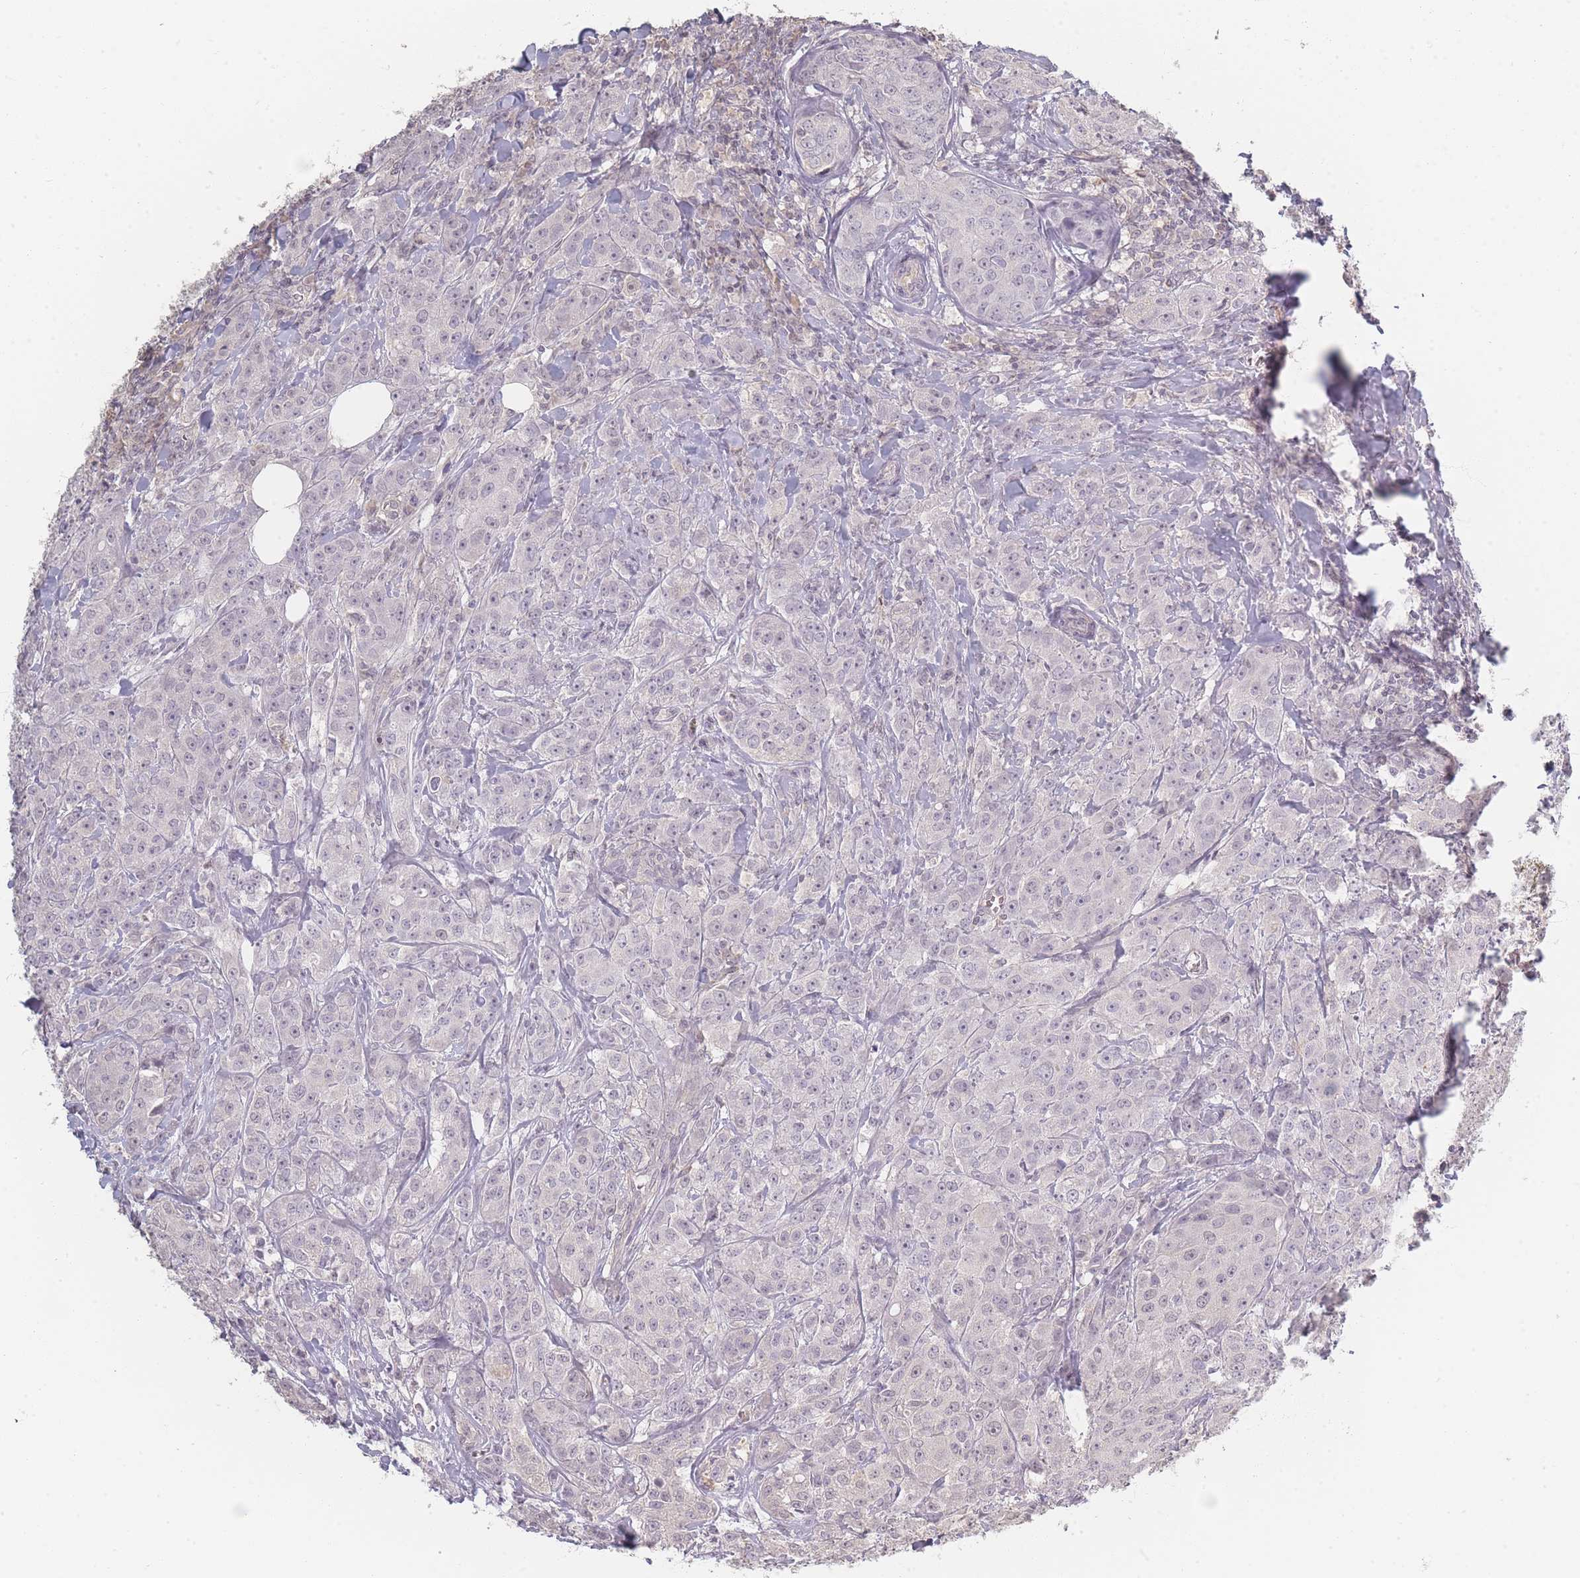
{"staining": {"intensity": "weak", "quantity": "<25%", "location": "cytoplasmic/membranous,nuclear"}, "tissue": "breast cancer", "cell_type": "Tumor cells", "image_type": "cancer", "snomed": [{"axis": "morphology", "description": "Duct carcinoma"}, {"axis": "topography", "description": "Breast"}], "caption": "Immunohistochemistry (IHC) micrograph of breast intraductal carcinoma stained for a protein (brown), which displays no positivity in tumor cells.", "gene": "RFTN1", "patient": {"sex": "female", "age": 43}}